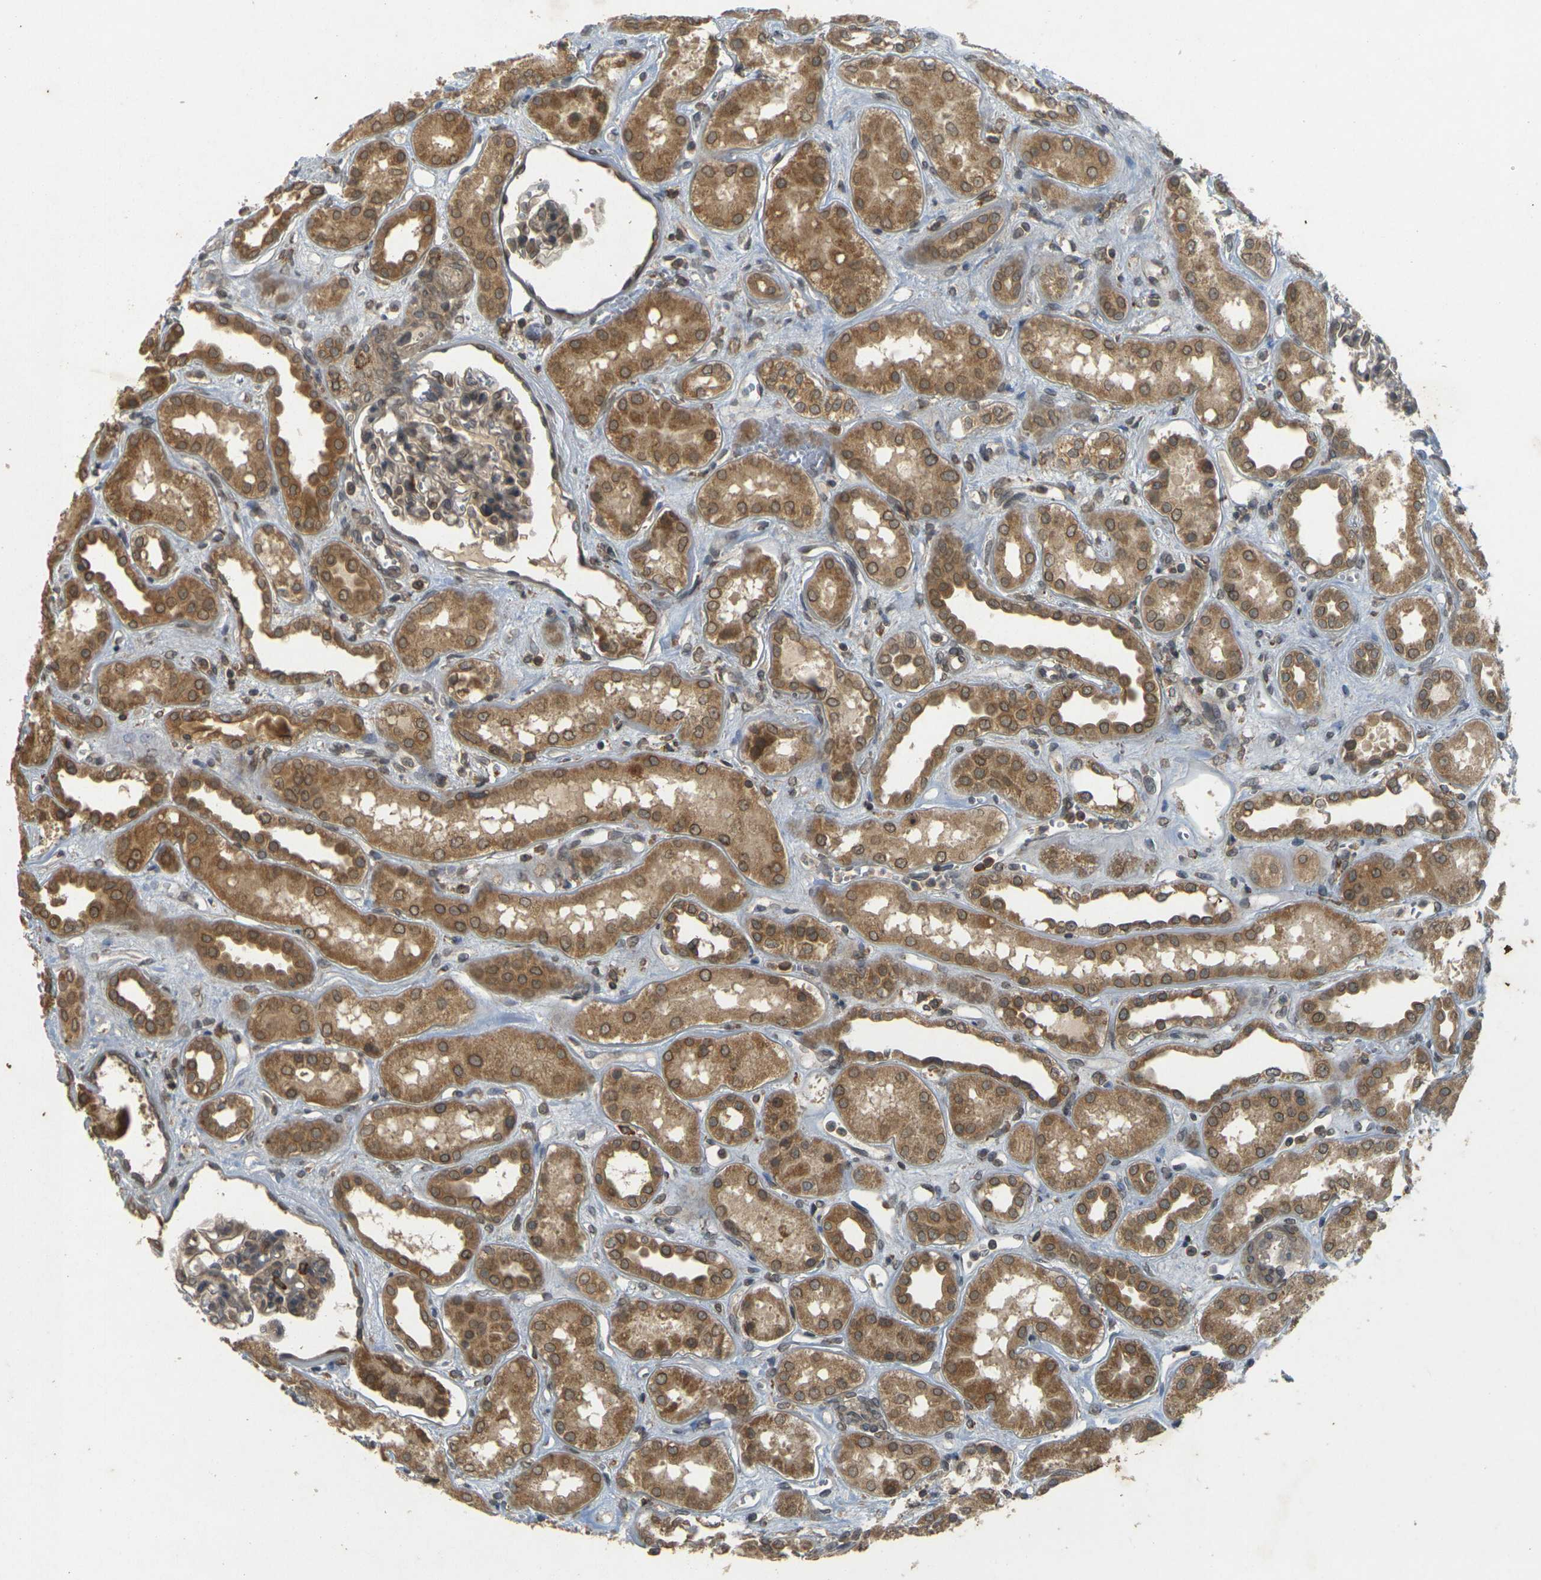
{"staining": {"intensity": "weak", "quantity": ">75%", "location": "cytoplasmic/membranous"}, "tissue": "kidney", "cell_type": "Cells in glomeruli", "image_type": "normal", "snomed": [{"axis": "morphology", "description": "Normal tissue, NOS"}, {"axis": "topography", "description": "Kidney"}], "caption": "Protein expression analysis of benign kidney demonstrates weak cytoplasmic/membranous positivity in about >75% of cells in glomeruli.", "gene": "ERN1", "patient": {"sex": "male", "age": 59}}